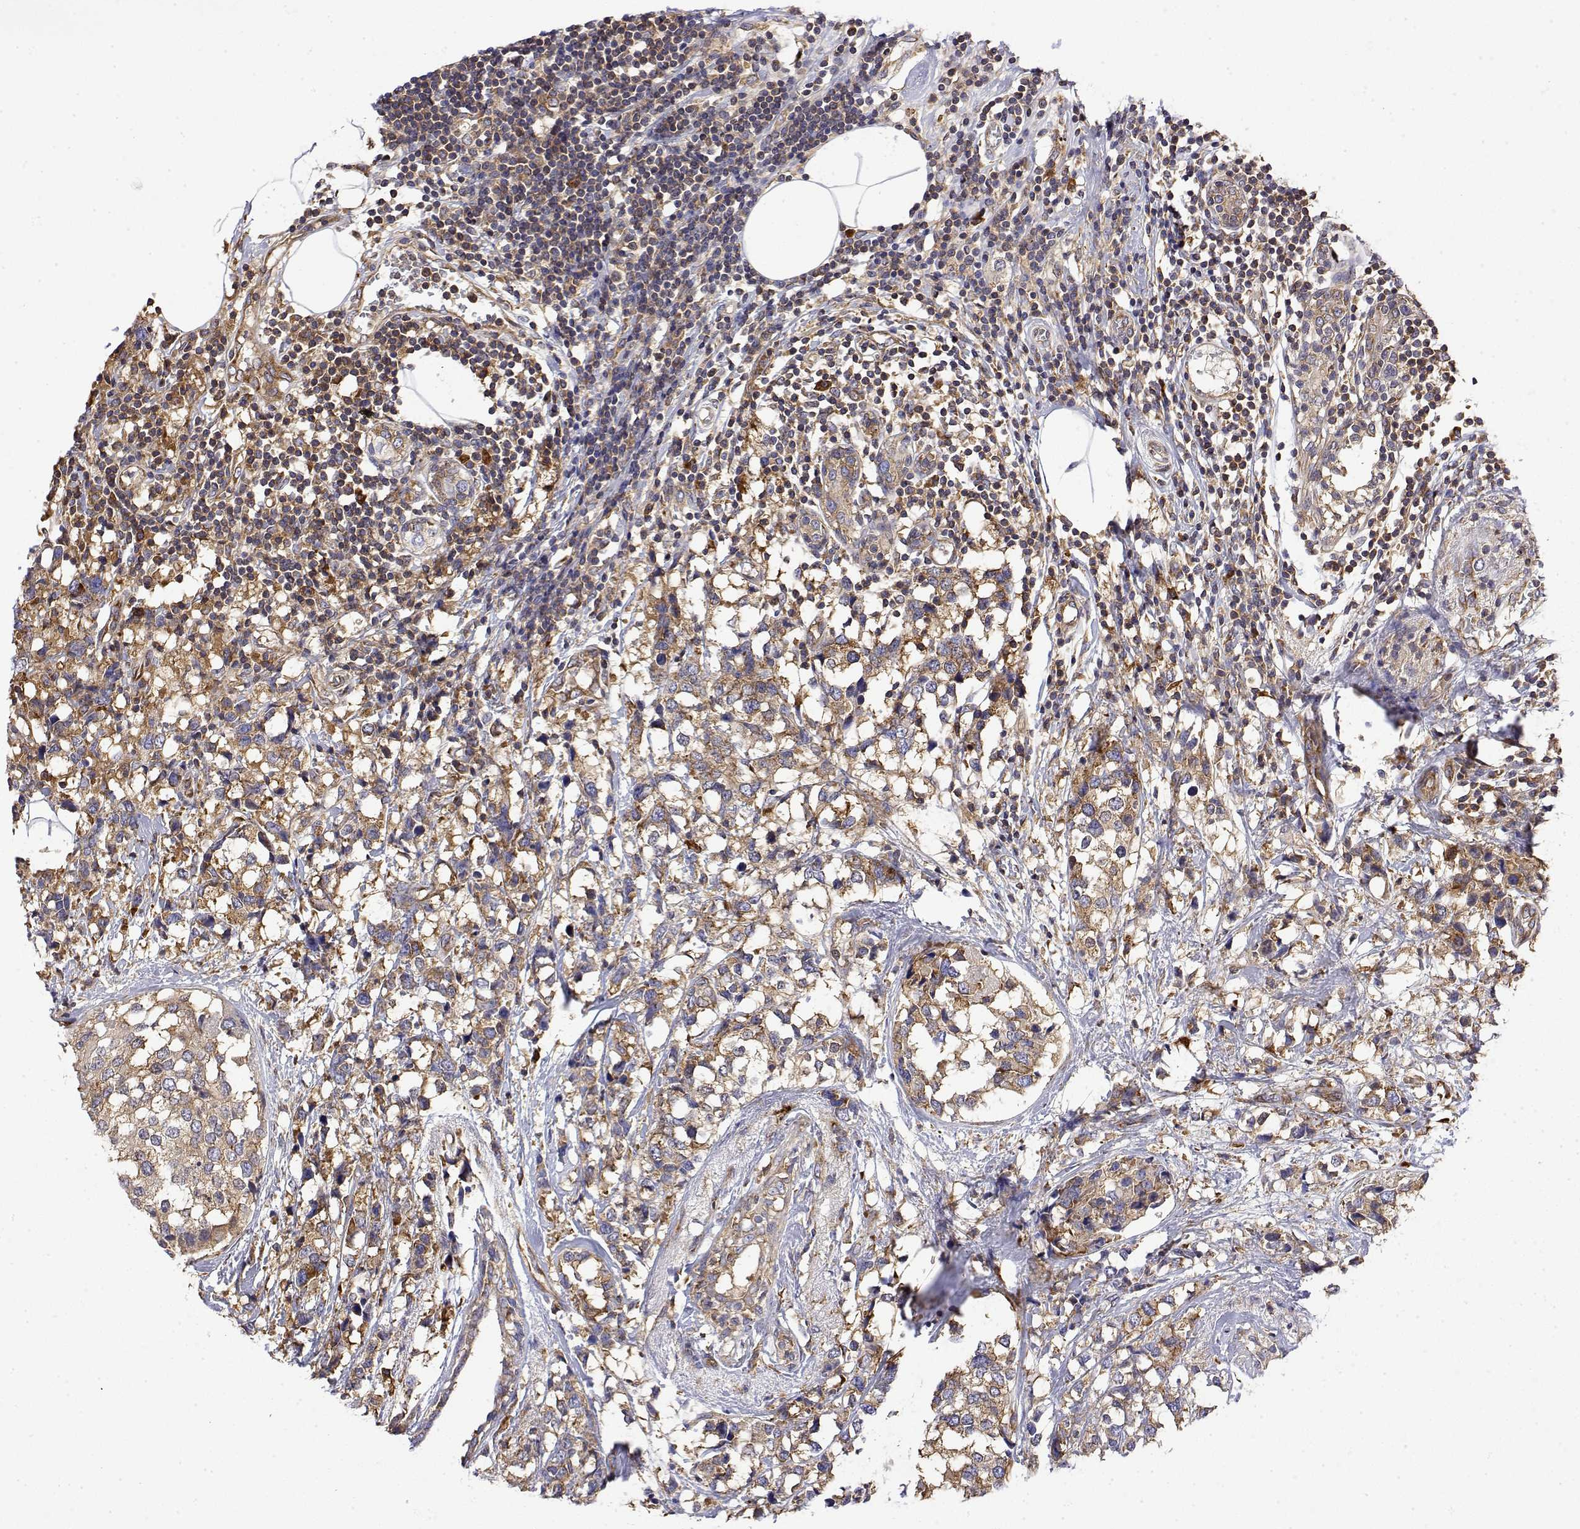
{"staining": {"intensity": "moderate", "quantity": ">75%", "location": "cytoplasmic/membranous"}, "tissue": "breast cancer", "cell_type": "Tumor cells", "image_type": "cancer", "snomed": [{"axis": "morphology", "description": "Lobular carcinoma"}, {"axis": "topography", "description": "Breast"}], "caption": "High-magnification brightfield microscopy of lobular carcinoma (breast) stained with DAB (3,3'-diaminobenzidine) (brown) and counterstained with hematoxylin (blue). tumor cells exhibit moderate cytoplasmic/membranous expression is present in approximately>75% of cells.", "gene": "EEF1G", "patient": {"sex": "female", "age": 59}}